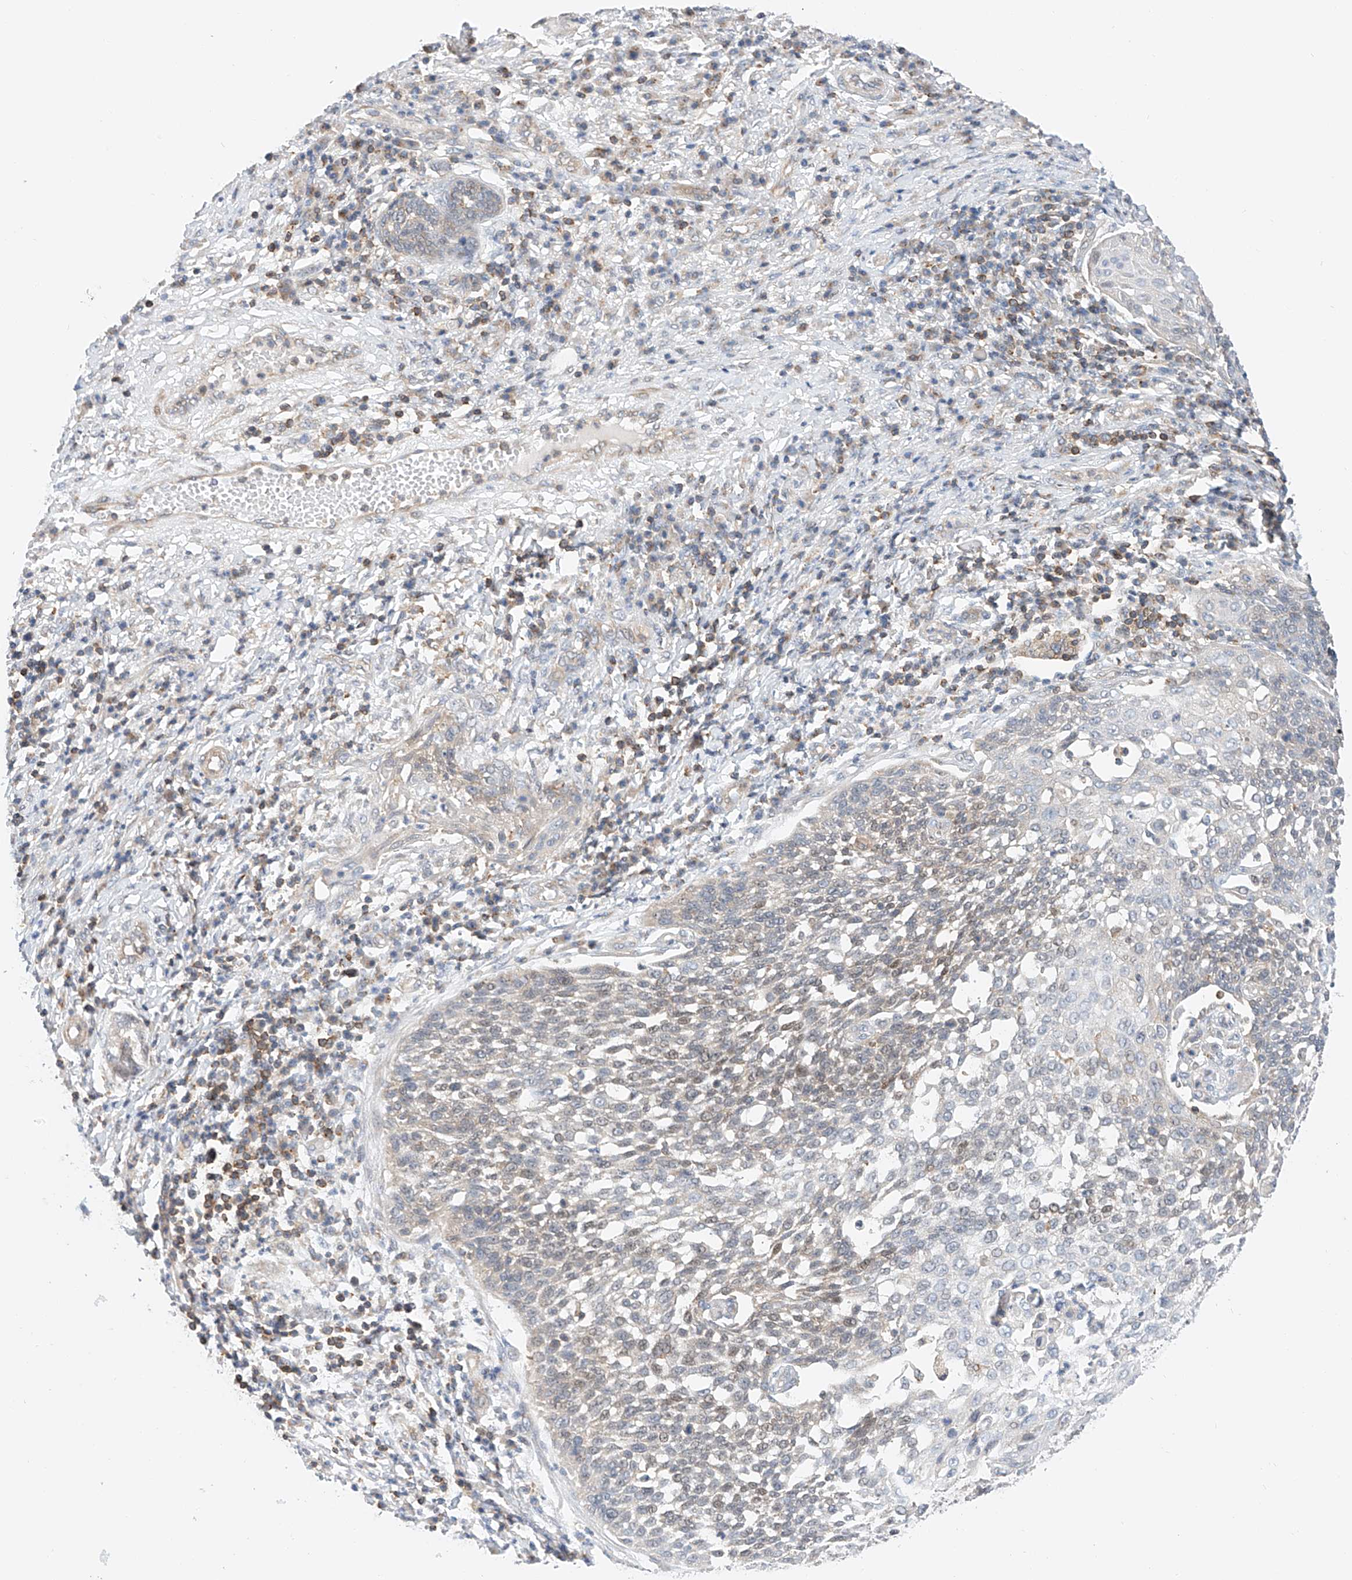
{"staining": {"intensity": "weak", "quantity": "<25%", "location": "cytoplasmic/membranous"}, "tissue": "cervical cancer", "cell_type": "Tumor cells", "image_type": "cancer", "snomed": [{"axis": "morphology", "description": "Squamous cell carcinoma, NOS"}, {"axis": "topography", "description": "Cervix"}], "caption": "A high-resolution image shows immunohistochemistry (IHC) staining of cervical cancer, which reveals no significant expression in tumor cells. (Stains: DAB (3,3'-diaminobenzidine) immunohistochemistry with hematoxylin counter stain, Microscopy: brightfield microscopy at high magnification).", "gene": "MFN2", "patient": {"sex": "female", "age": 34}}